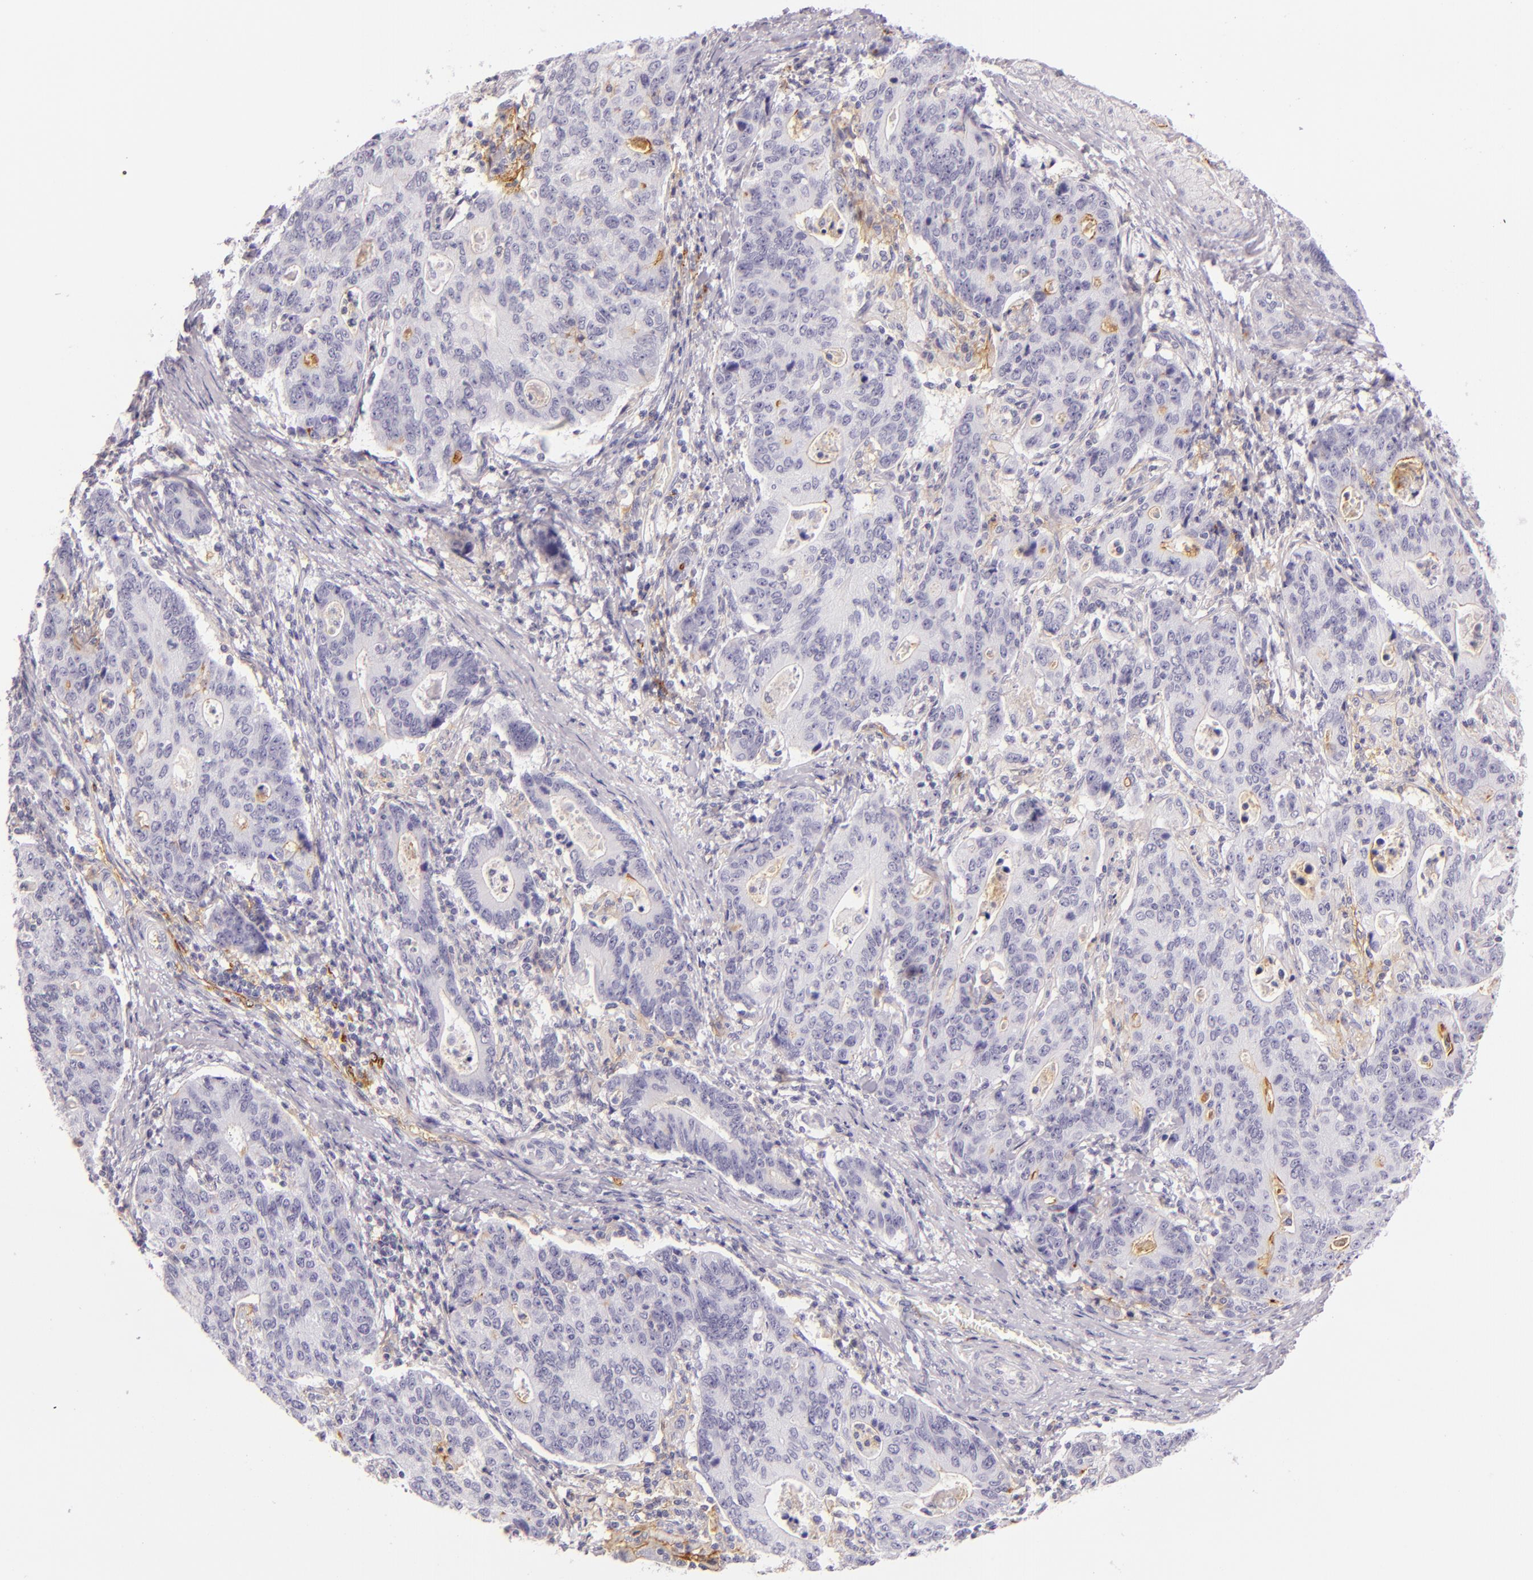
{"staining": {"intensity": "negative", "quantity": "none", "location": "none"}, "tissue": "stomach cancer", "cell_type": "Tumor cells", "image_type": "cancer", "snomed": [{"axis": "morphology", "description": "Adenocarcinoma, NOS"}, {"axis": "topography", "description": "Esophagus"}, {"axis": "topography", "description": "Stomach"}], "caption": "This is an immunohistochemistry micrograph of human stomach adenocarcinoma. There is no staining in tumor cells.", "gene": "ICAM1", "patient": {"sex": "male", "age": 74}}